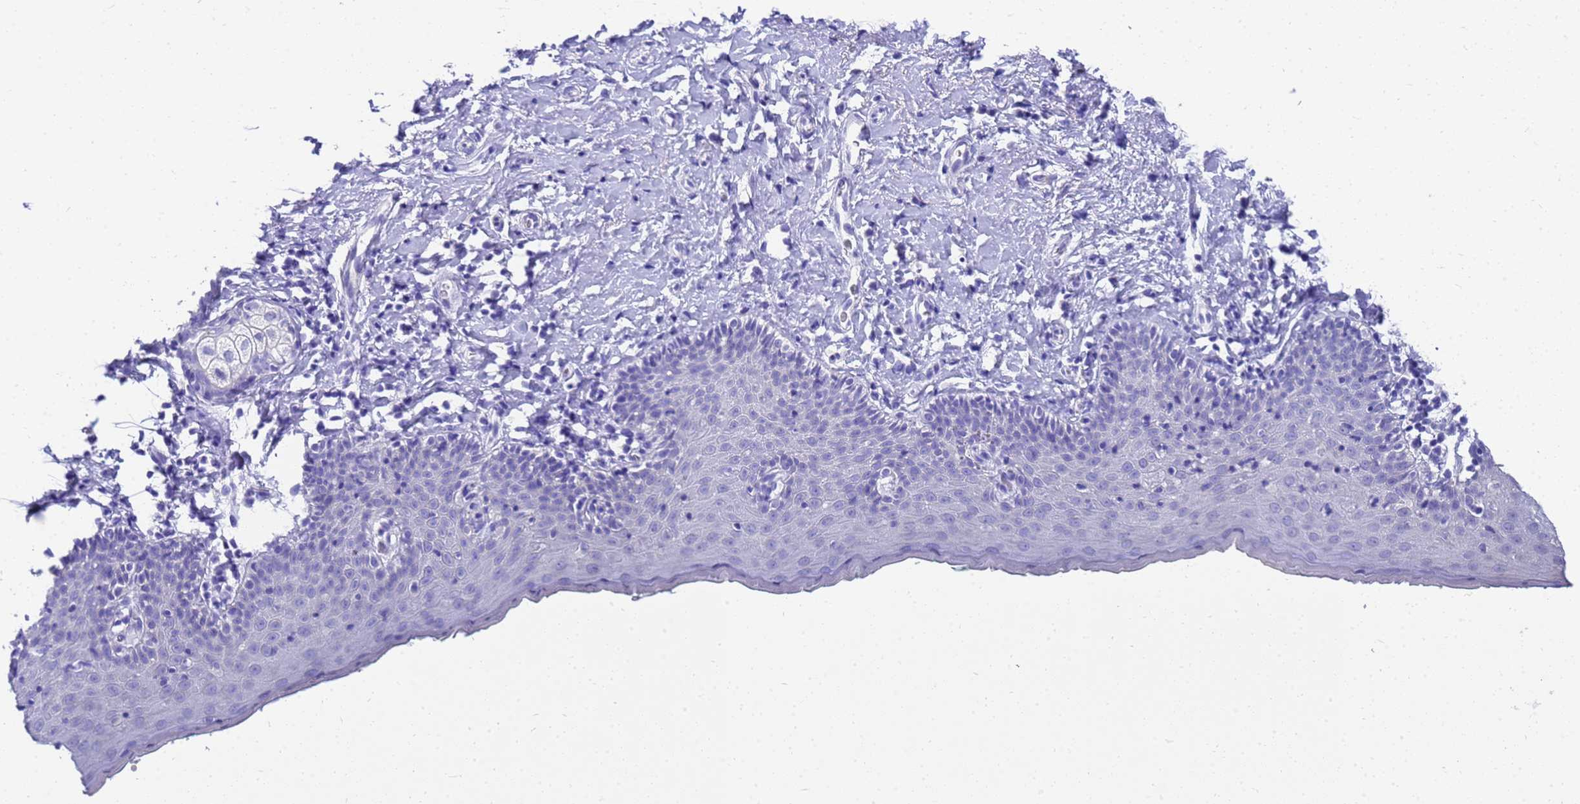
{"staining": {"intensity": "negative", "quantity": "none", "location": "none"}, "tissue": "skin", "cell_type": "Epidermal cells", "image_type": "normal", "snomed": [{"axis": "morphology", "description": "Normal tissue, NOS"}, {"axis": "topography", "description": "Vulva"}], "caption": "Immunohistochemical staining of normal human skin shows no significant expression in epidermal cells.", "gene": "MS4A13", "patient": {"sex": "female", "age": 66}}